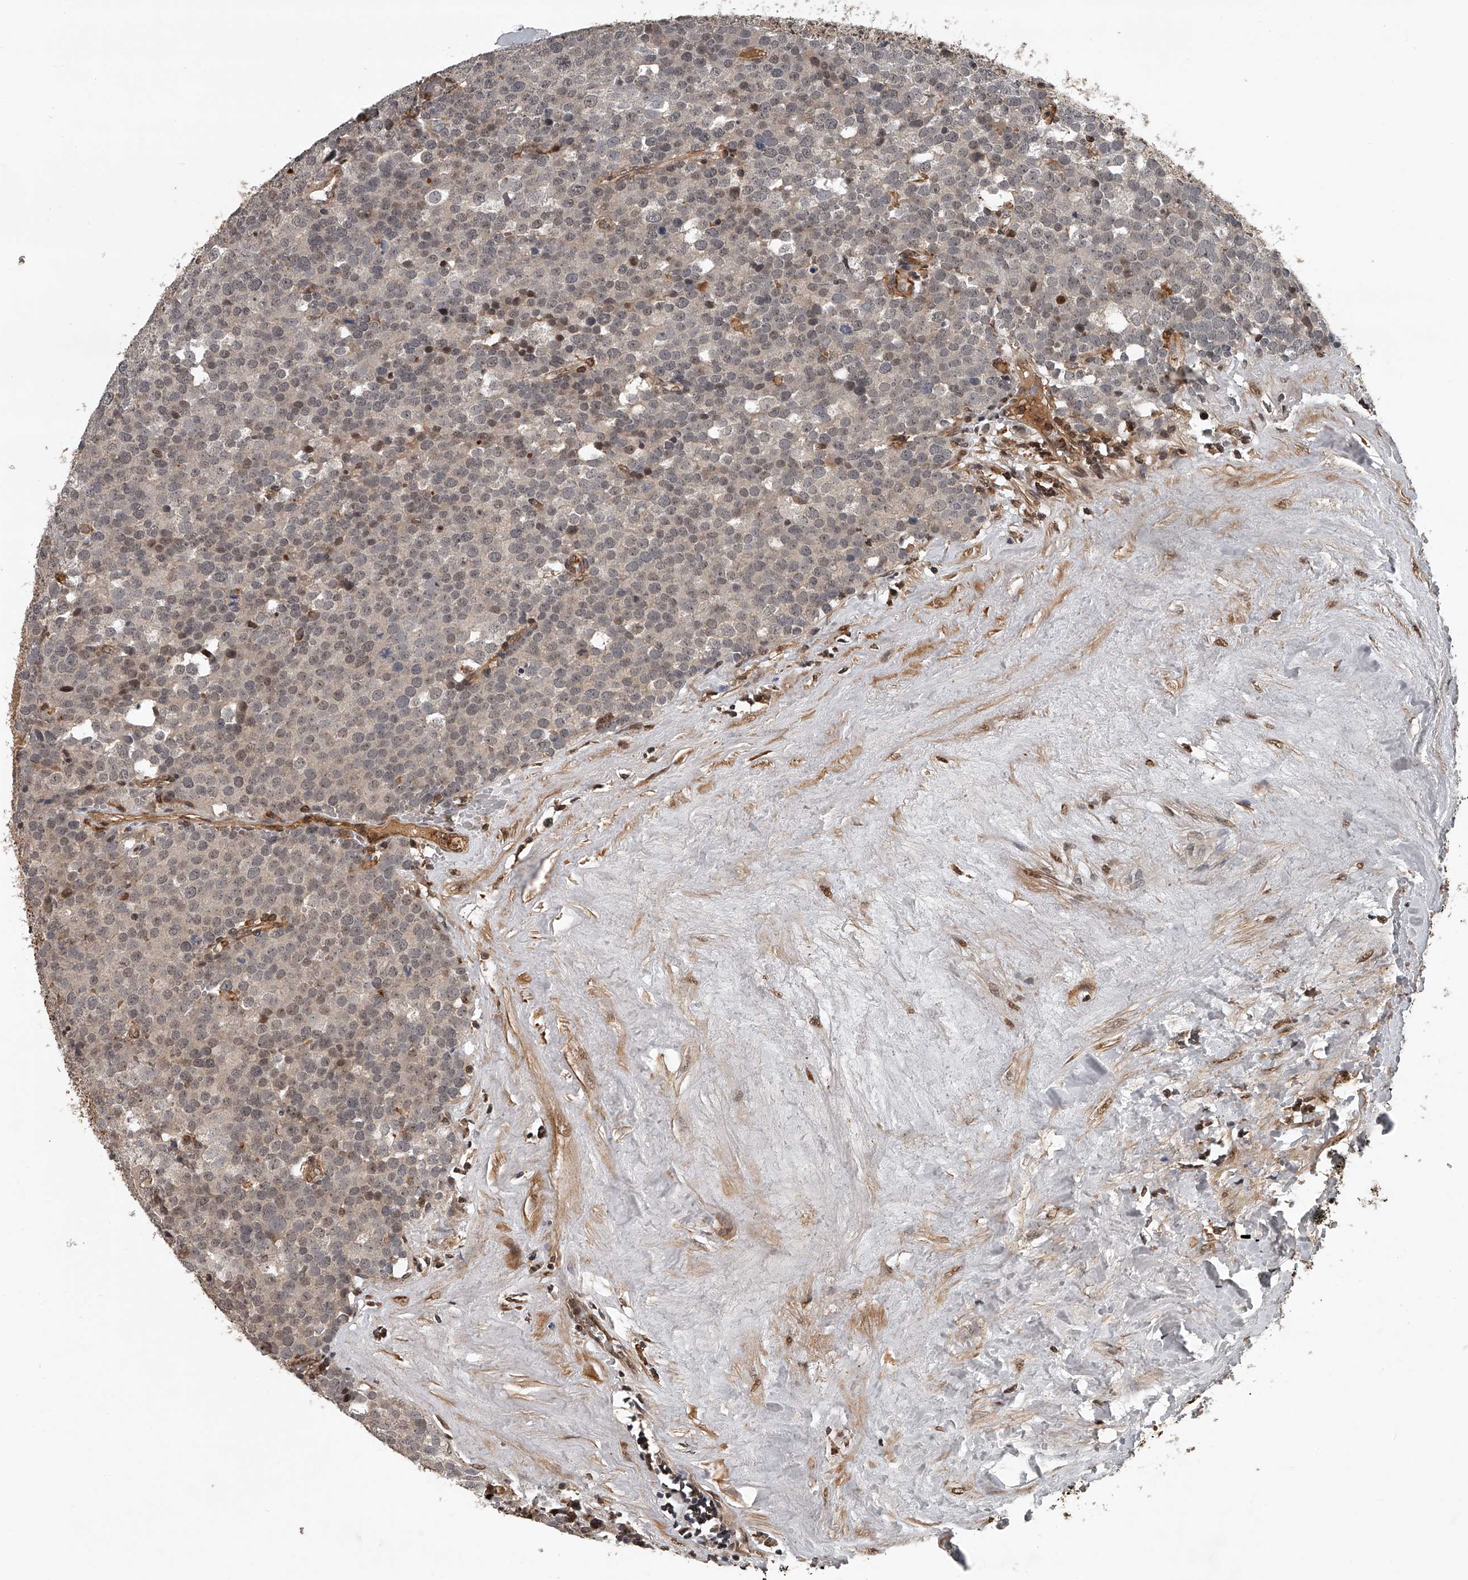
{"staining": {"intensity": "weak", "quantity": "25%-75%", "location": "nuclear"}, "tissue": "testis cancer", "cell_type": "Tumor cells", "image_type": "cancer", "snomed": [{"axis": "morphology", "description": "Seminoma, NOS"}, {"axis": "topography", "description": "Testis"}], "caption": "Tumor cells show low levels of weak nuclear expression in about 25%-75% of cells in human testis seminoma.", "gene": "PLEKHG1", "patient": {"sex": "male", "age": 71}}